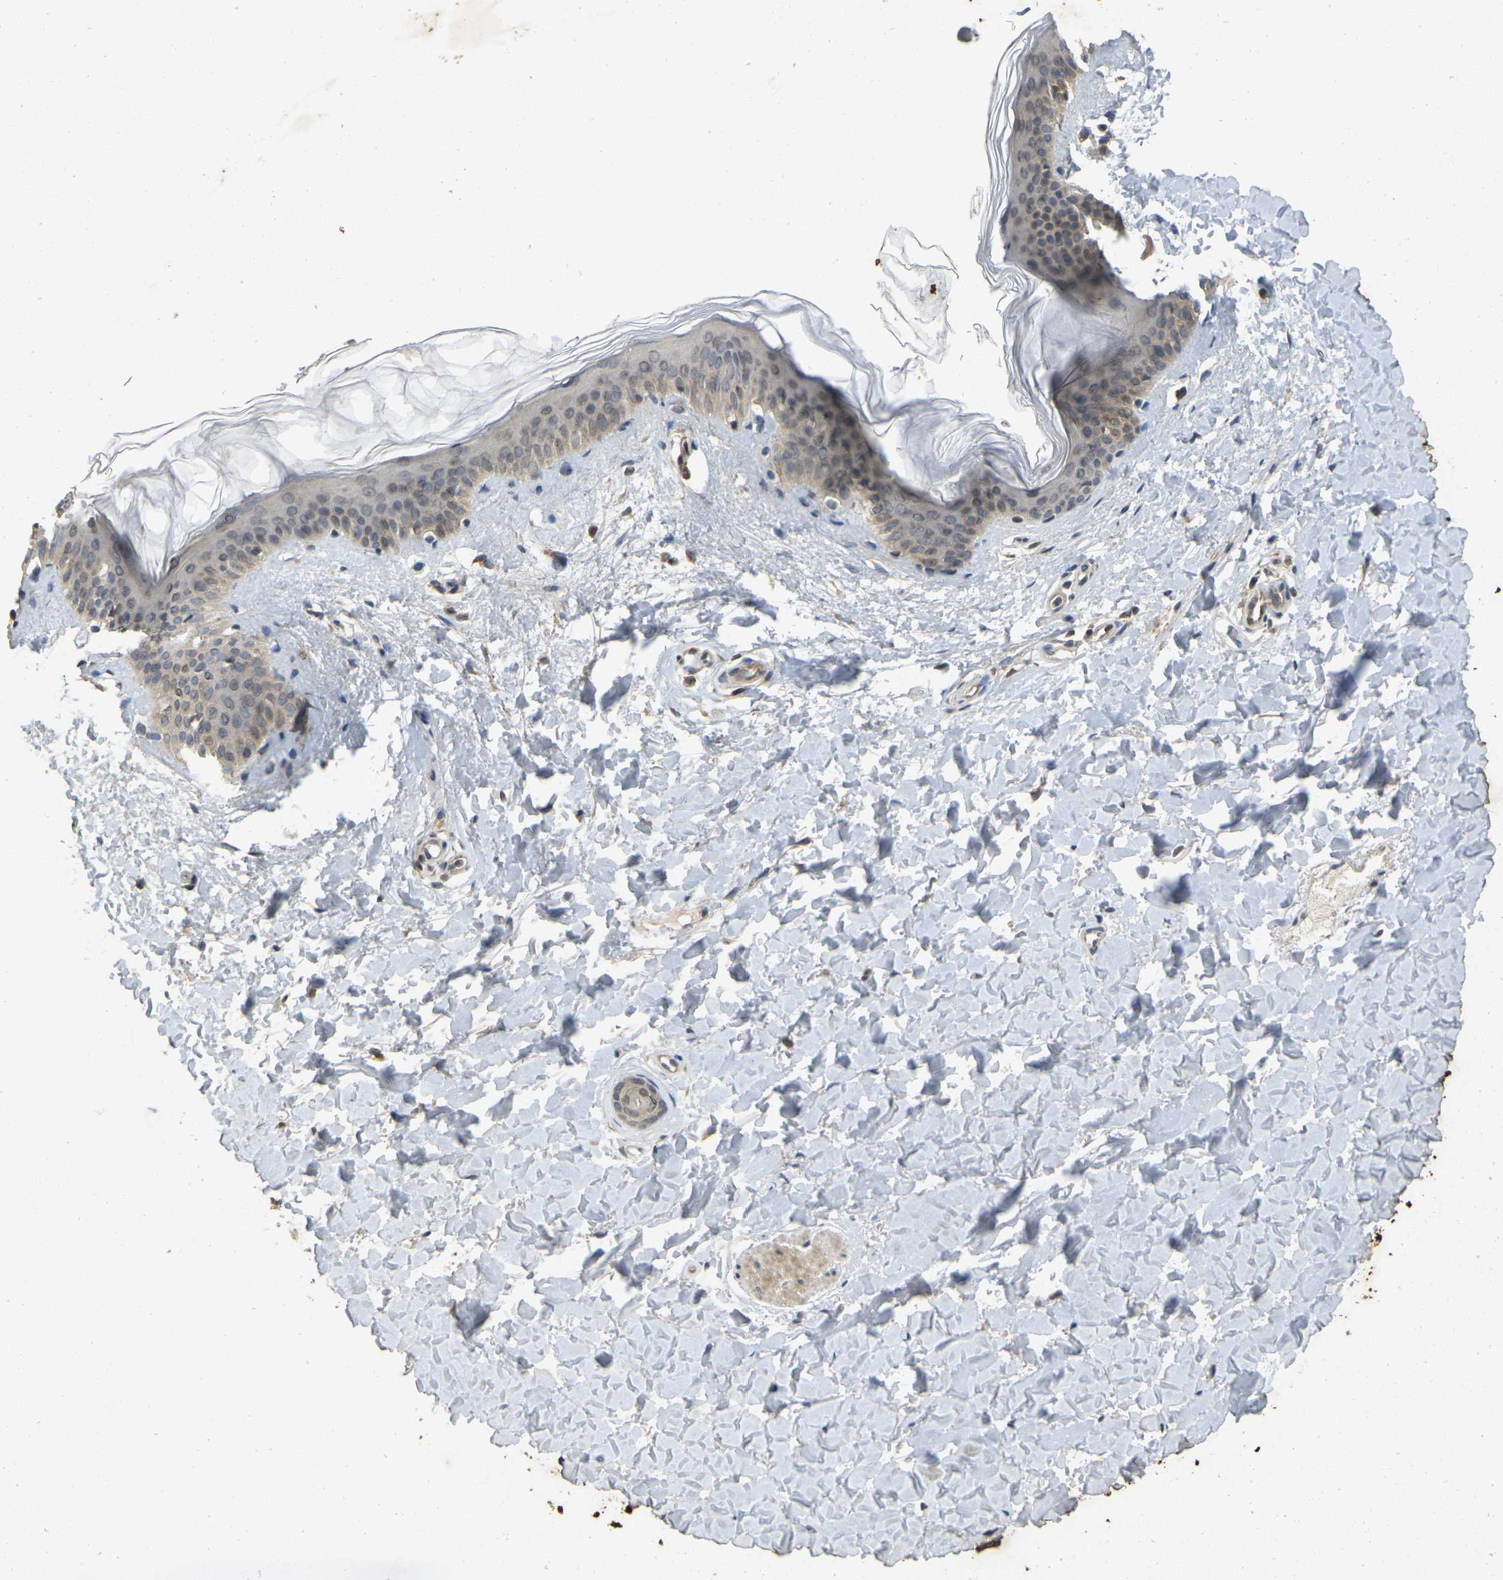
{"staining": {"intensity": "moderate", "quantity": ">75%", "location": "cytoplasmic/membranous"}, "tissue": "skin", "cell_type": "Fibroblasts", "image_type": "normal", "snomed": [{"axis": "morphology", "description": "Normal tissue, NOS"}, {"axis": "topography", "description": "Skin"}], "caption": "A histopathology image showing moderate cytoplasmic/membranous expression in approximately >75% of fibroblasts in benign skin, as visualized by brown immunohistochemical staining.", "gene": "ERN1", "patient": {"sex": "female", "age": 41}}